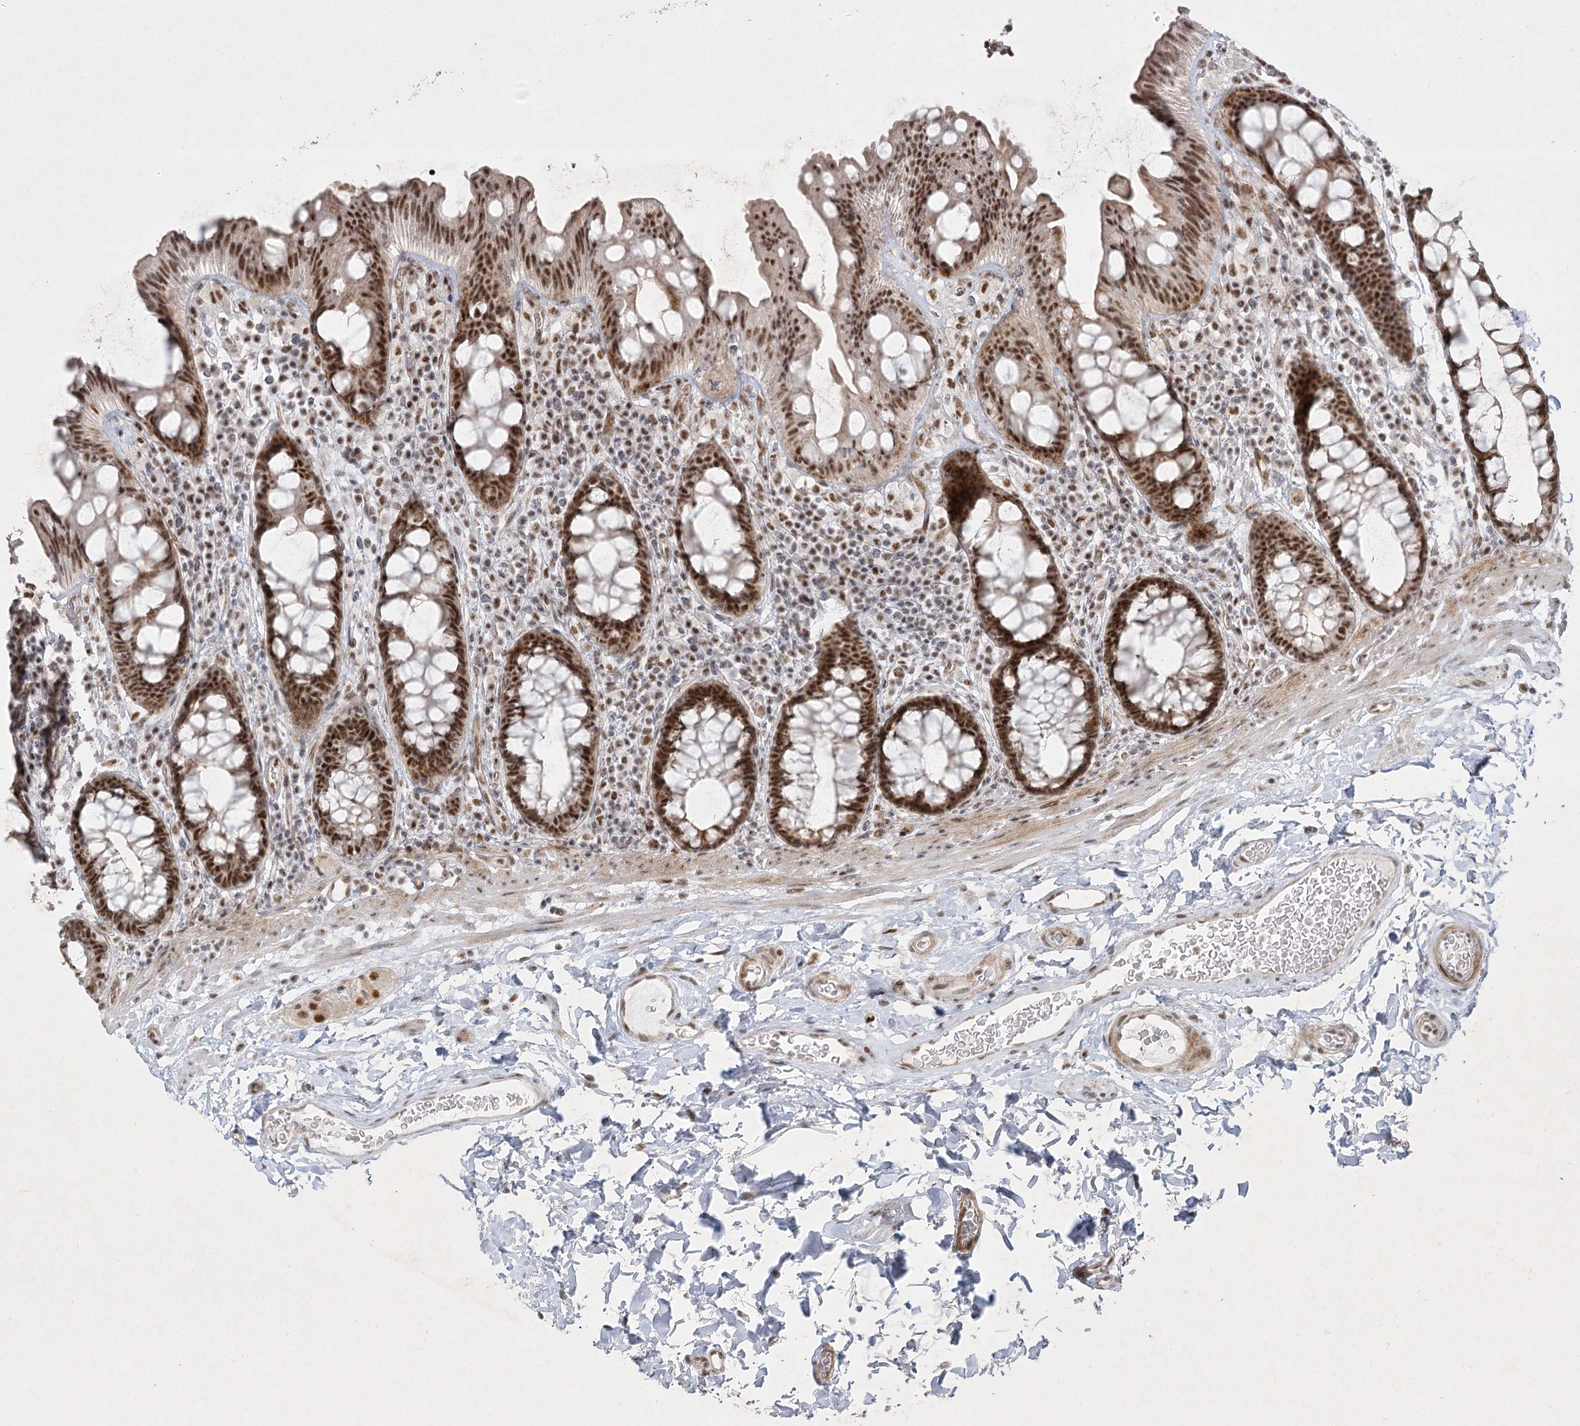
{"staining": {"intensity": "strong", "quantity": ">75%", "location": "cytoplasmic/membranous,nuclear"}, "tissue": "colon", "cell_type": "Endothelial cells", "image_type": "normal", "snomed": [{"axis": "morphology", "description": "Normal tissue, NOS"}, {"axis": "topography", "description": "Colon"}], "caption": "The micrograph reveals a brown stain indicating the presence of a protein in the cytoplasmic/membranous,nuclear of endothelial cells in colon. The protein is shown in brown color, while the nuclei are stained blue.", "gene": "U2SURP", "patient": {"sex": "female", "age": 80}}